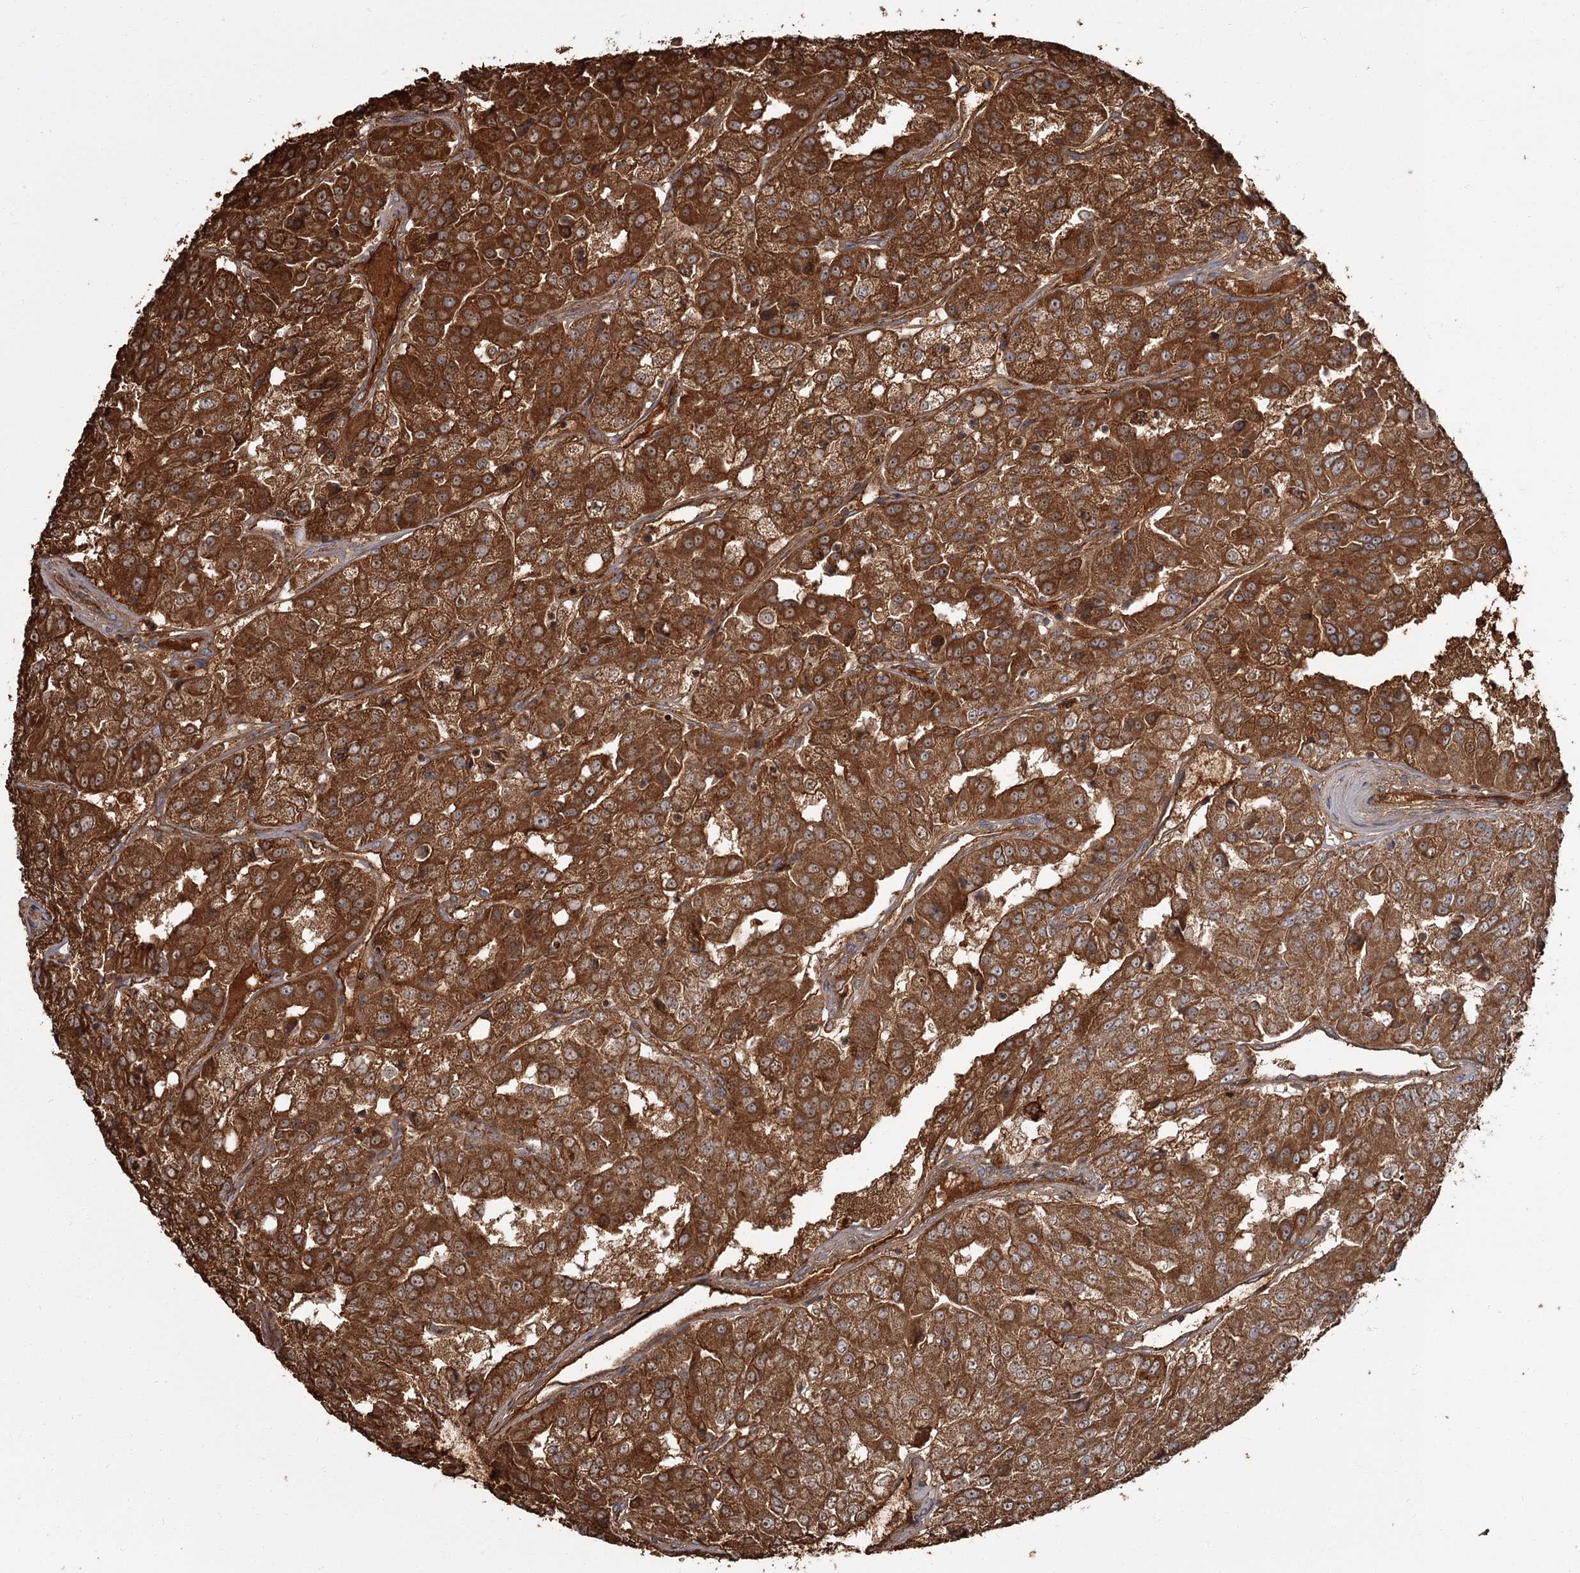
{"staining": {"intensity": "strong", "quantity": ">75%", "location": "cytoplasmic/membranous"}, "tissue": "renal cancer", "cell_type": "Tumor cells", "image_type": "cancer", "snomed": [{"axis": "morphology", "description": "Adenocarcinoma, NOS"}, {"axis": "topography", "description": "Kidney"}], "caption": "Renal adenocarcinoma tissue reveals strong cytoplasmic/membranous positivity in approximately >75% of tumor cells", "gene": "THAP9", "patient": {"sex": "female", "age": 63}}